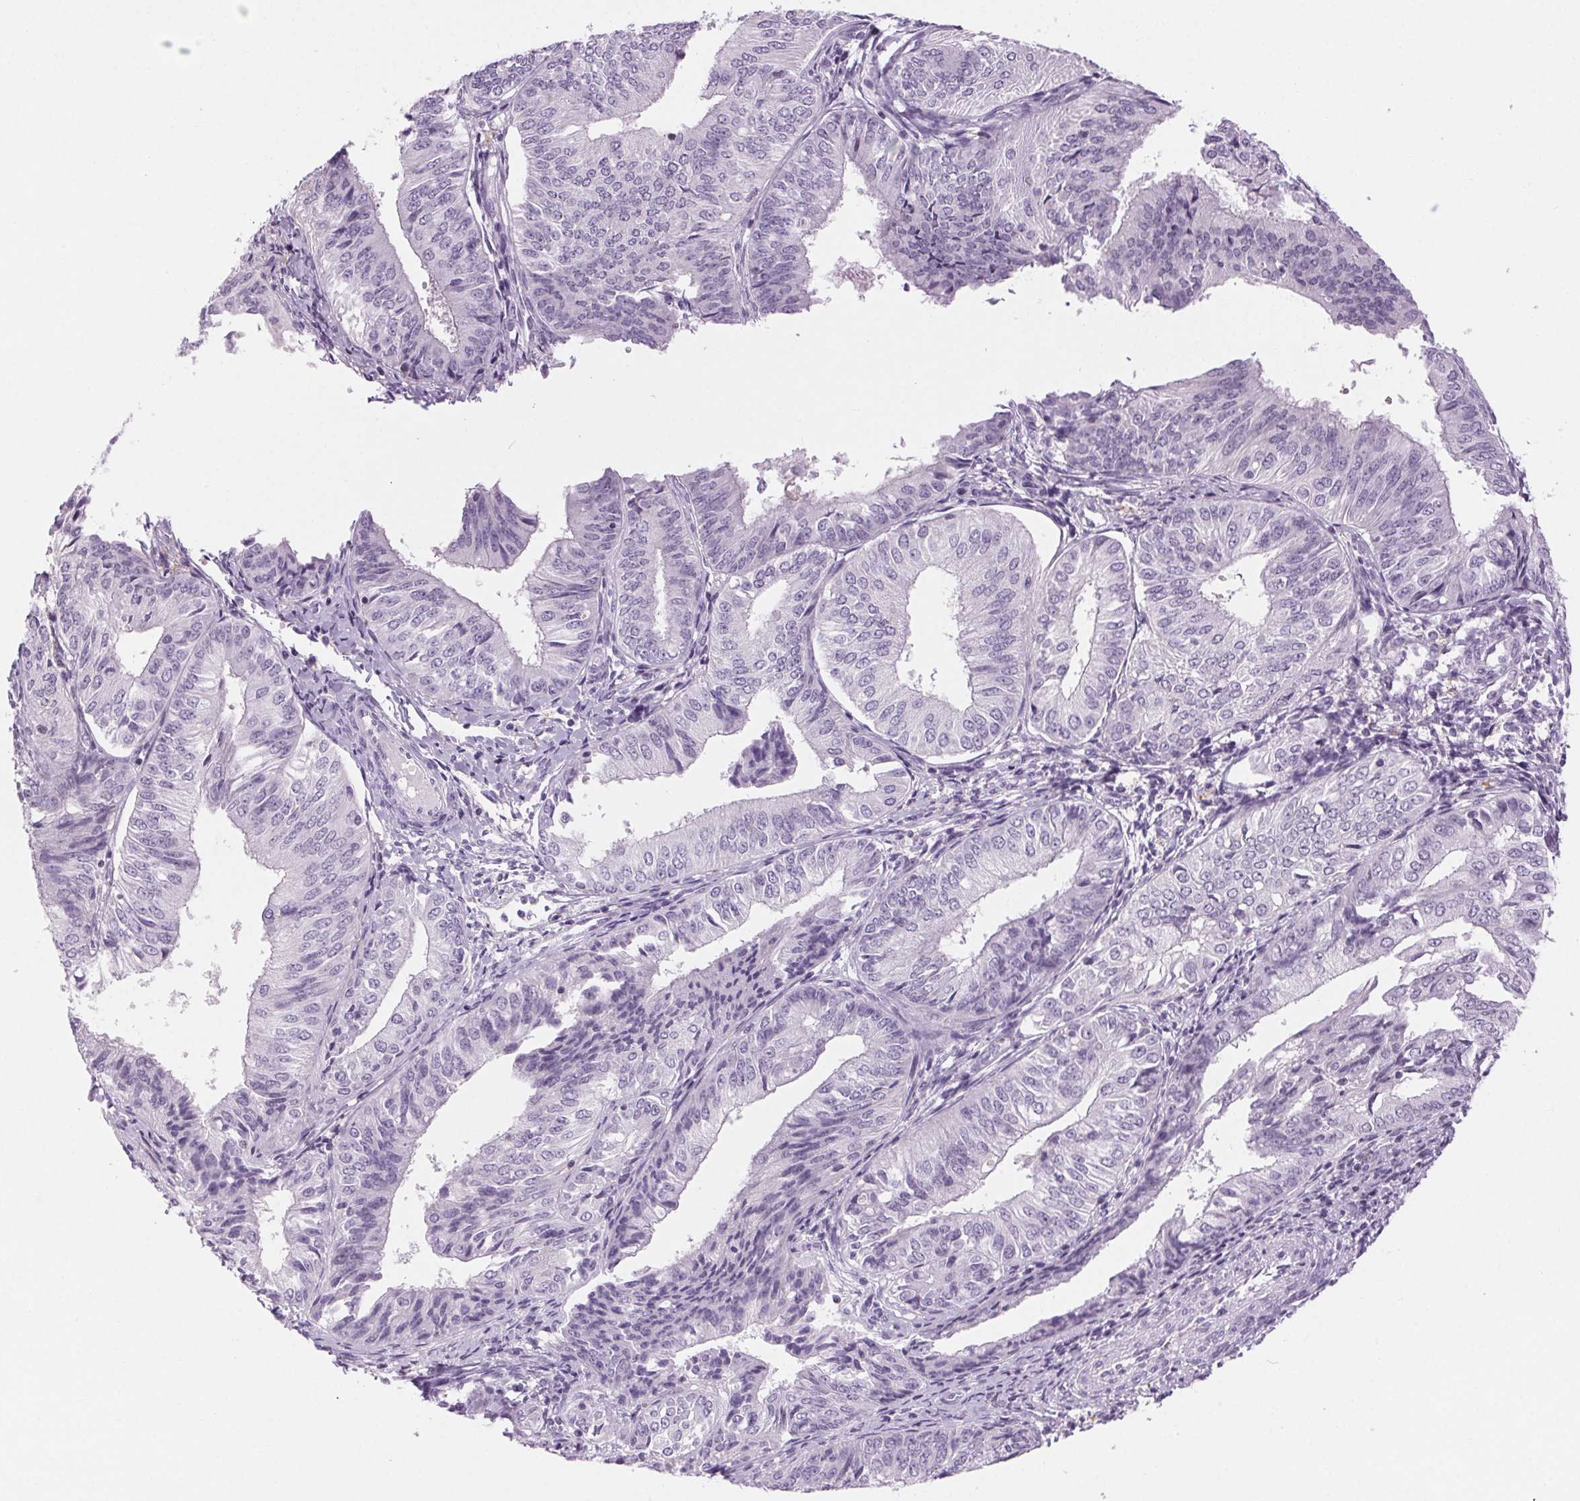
{"staining": {"intensity": "negative", "quantity": "none", "location": "none"}, "tissue": "endometrial cancer", "cell_type": "Tumor cells", "image_type": "cancer", "snomed": [{"axis": "morphology", "description": "Adenocarcinoma, NOS"}, {"axis": "topography", "description": "Endometrium"}], "caption": "The immunohistochemistry (IHC) image has no significant staining in tumor cells of endometrial cancer (adenocarcinoma) tissue.", "gene": "SLC6A19", "patient": {"sex": "female", "age": 58}}